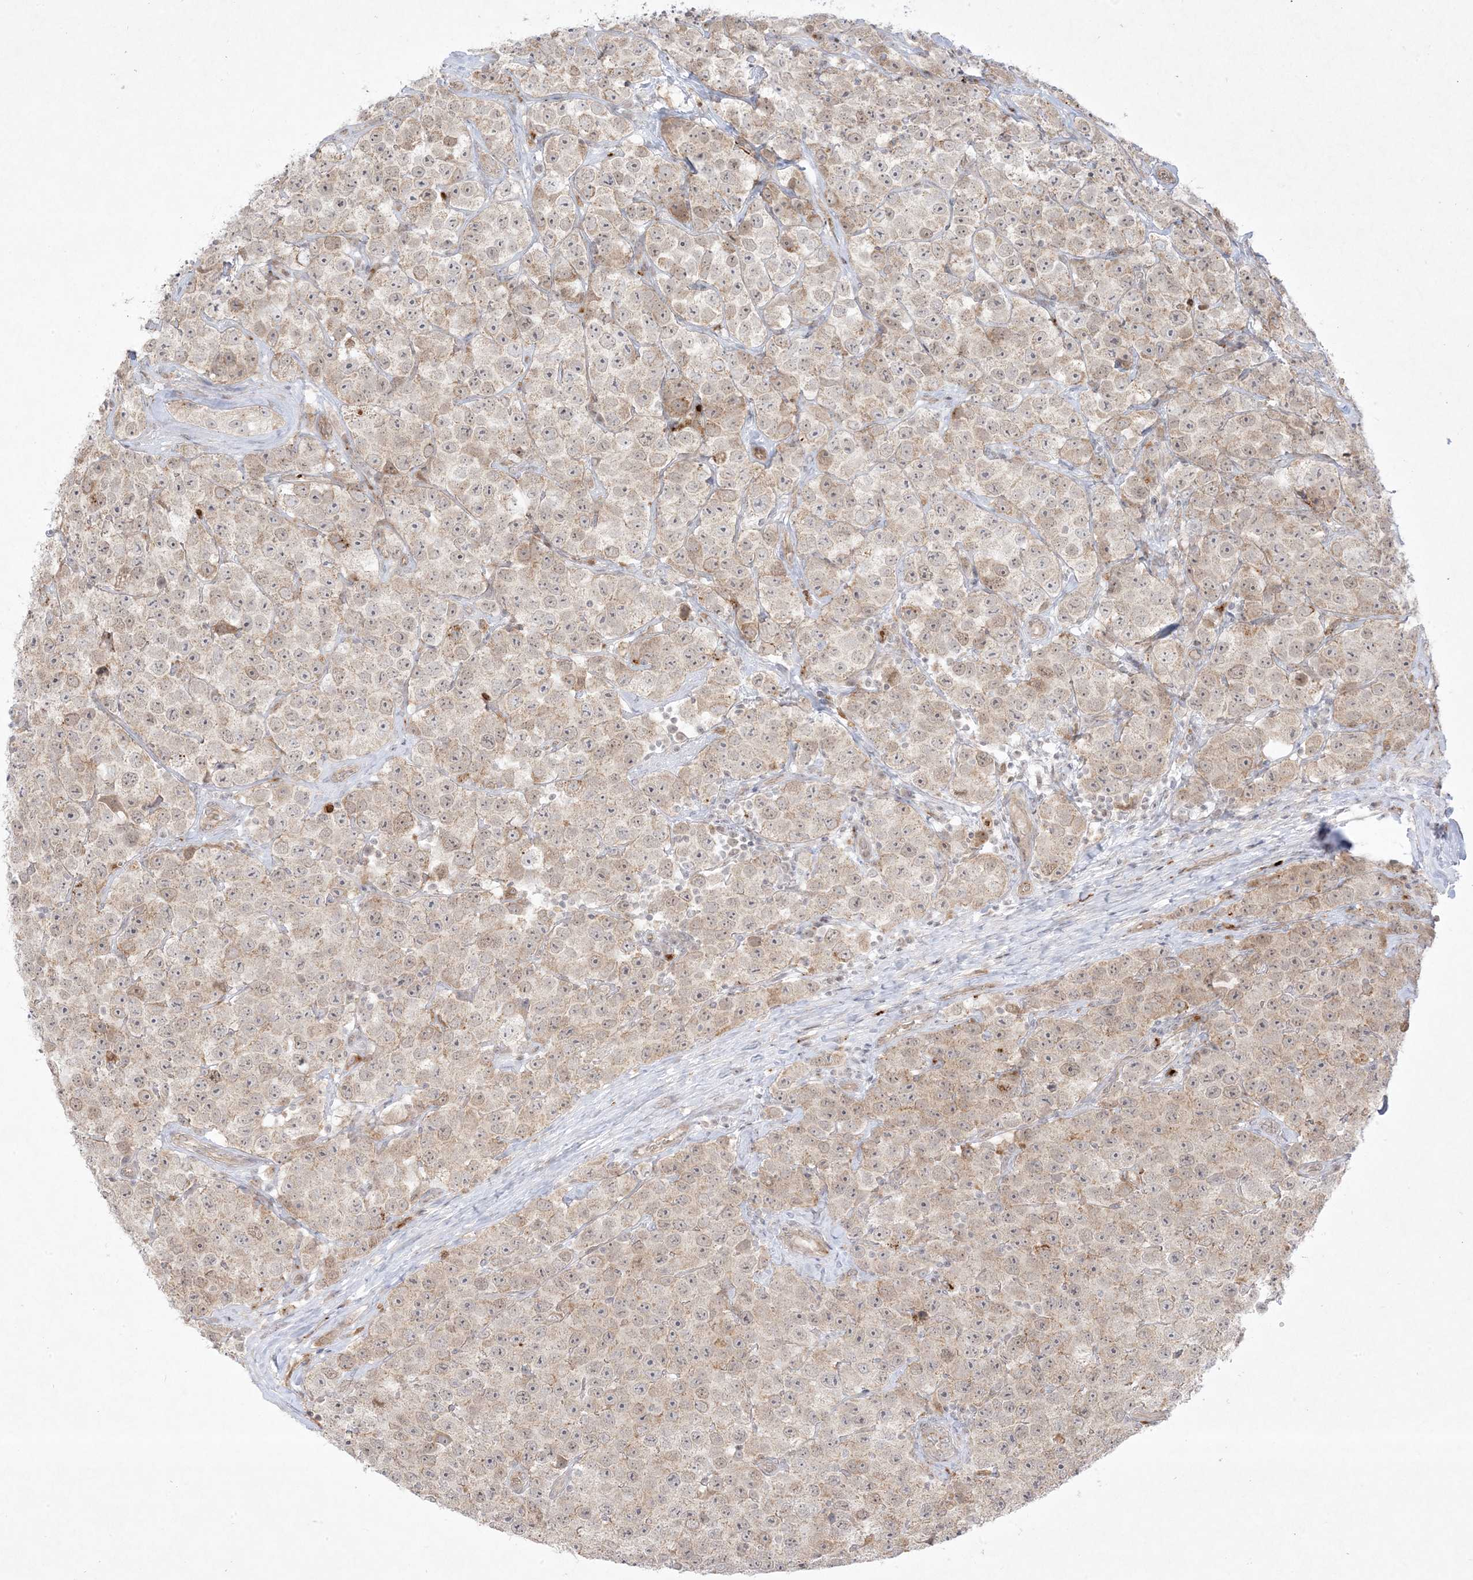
{"staining": {"intensity": "weak", "quantity": ">75%", "location": "cytoplasmic/membranous"}, "tissue": "testis cancer", "cell_type": "Tumor cells", "image_type": "cancer", "snomed": [{"axis": "morphology", "description": "Seminoma, NOS"}, {"axis": "topography", "description": "Testis"}], "caption": "A brown stain shows weak cytoplasmic/membranous staining of a protein in seminoma (testis) tumor cells. Immunohistochemistry stains the protein of interest in brown and the nuclei are stained blue.", "gene": "PTK6", "patient": {"sex": "male", "age": 28}}